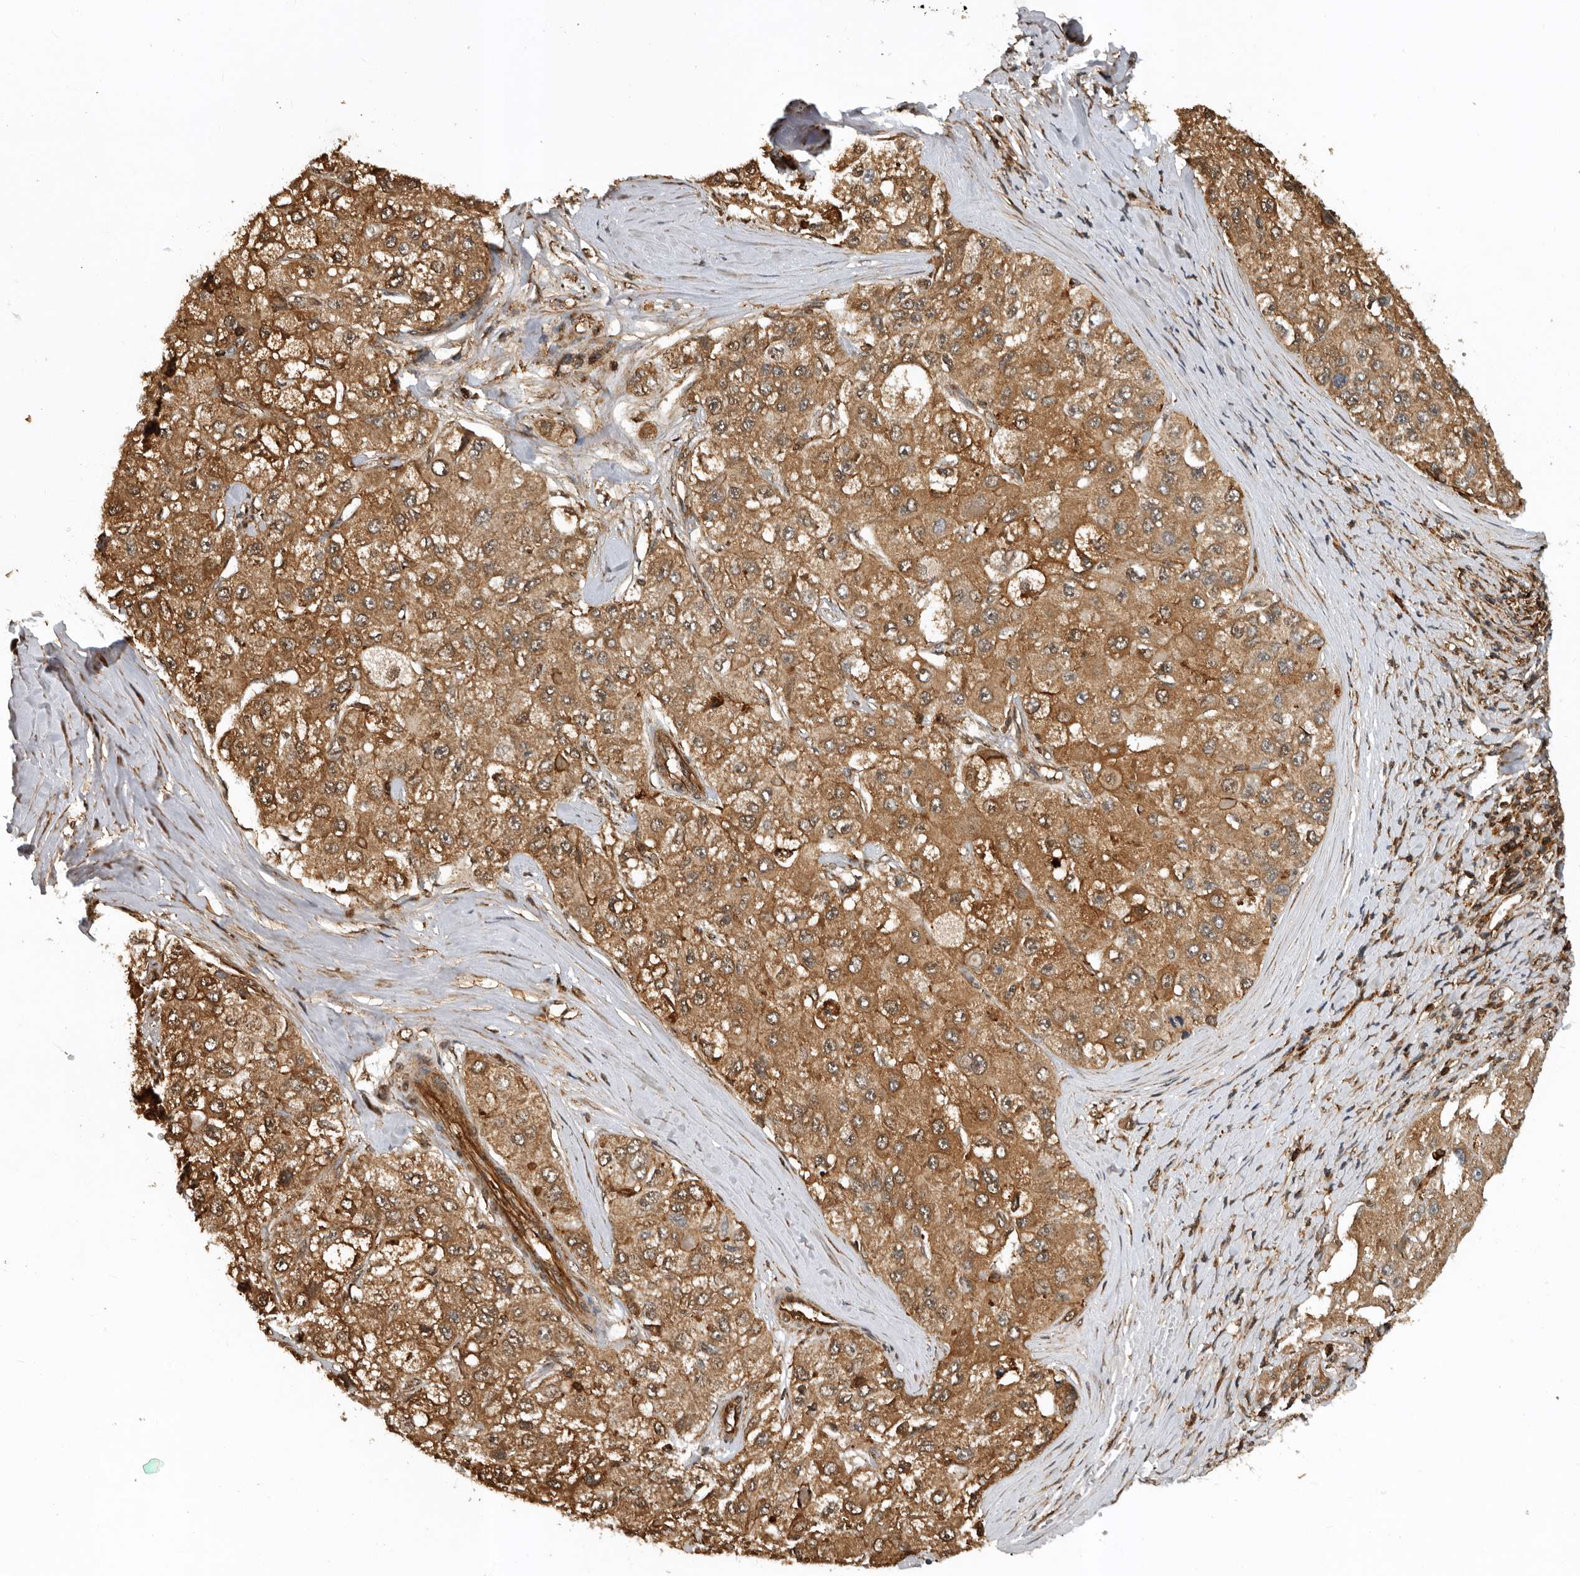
{"staining": {"intensity": "moderate", "quantity": ">75%", "location": "cytoplasmic/membranous"}, "tissue": "liver cancer", "cell_type": "Tumor cells", "image_type": "cancer", "snomed": [{"axis": "morphology", "description": "Carcinoma, Hepatocellular, NOS"}, {"axis": "topography", "description": "Liver"}], "caption": "The image demonstrates staining of liver cancer (hepatocellular carcinoma), revealing moderate cytoplasmic/membranous protein staining (brown color) within tumor cells.", "gene": "RNF157", "patient": {"sex": "male", "age": 80}}